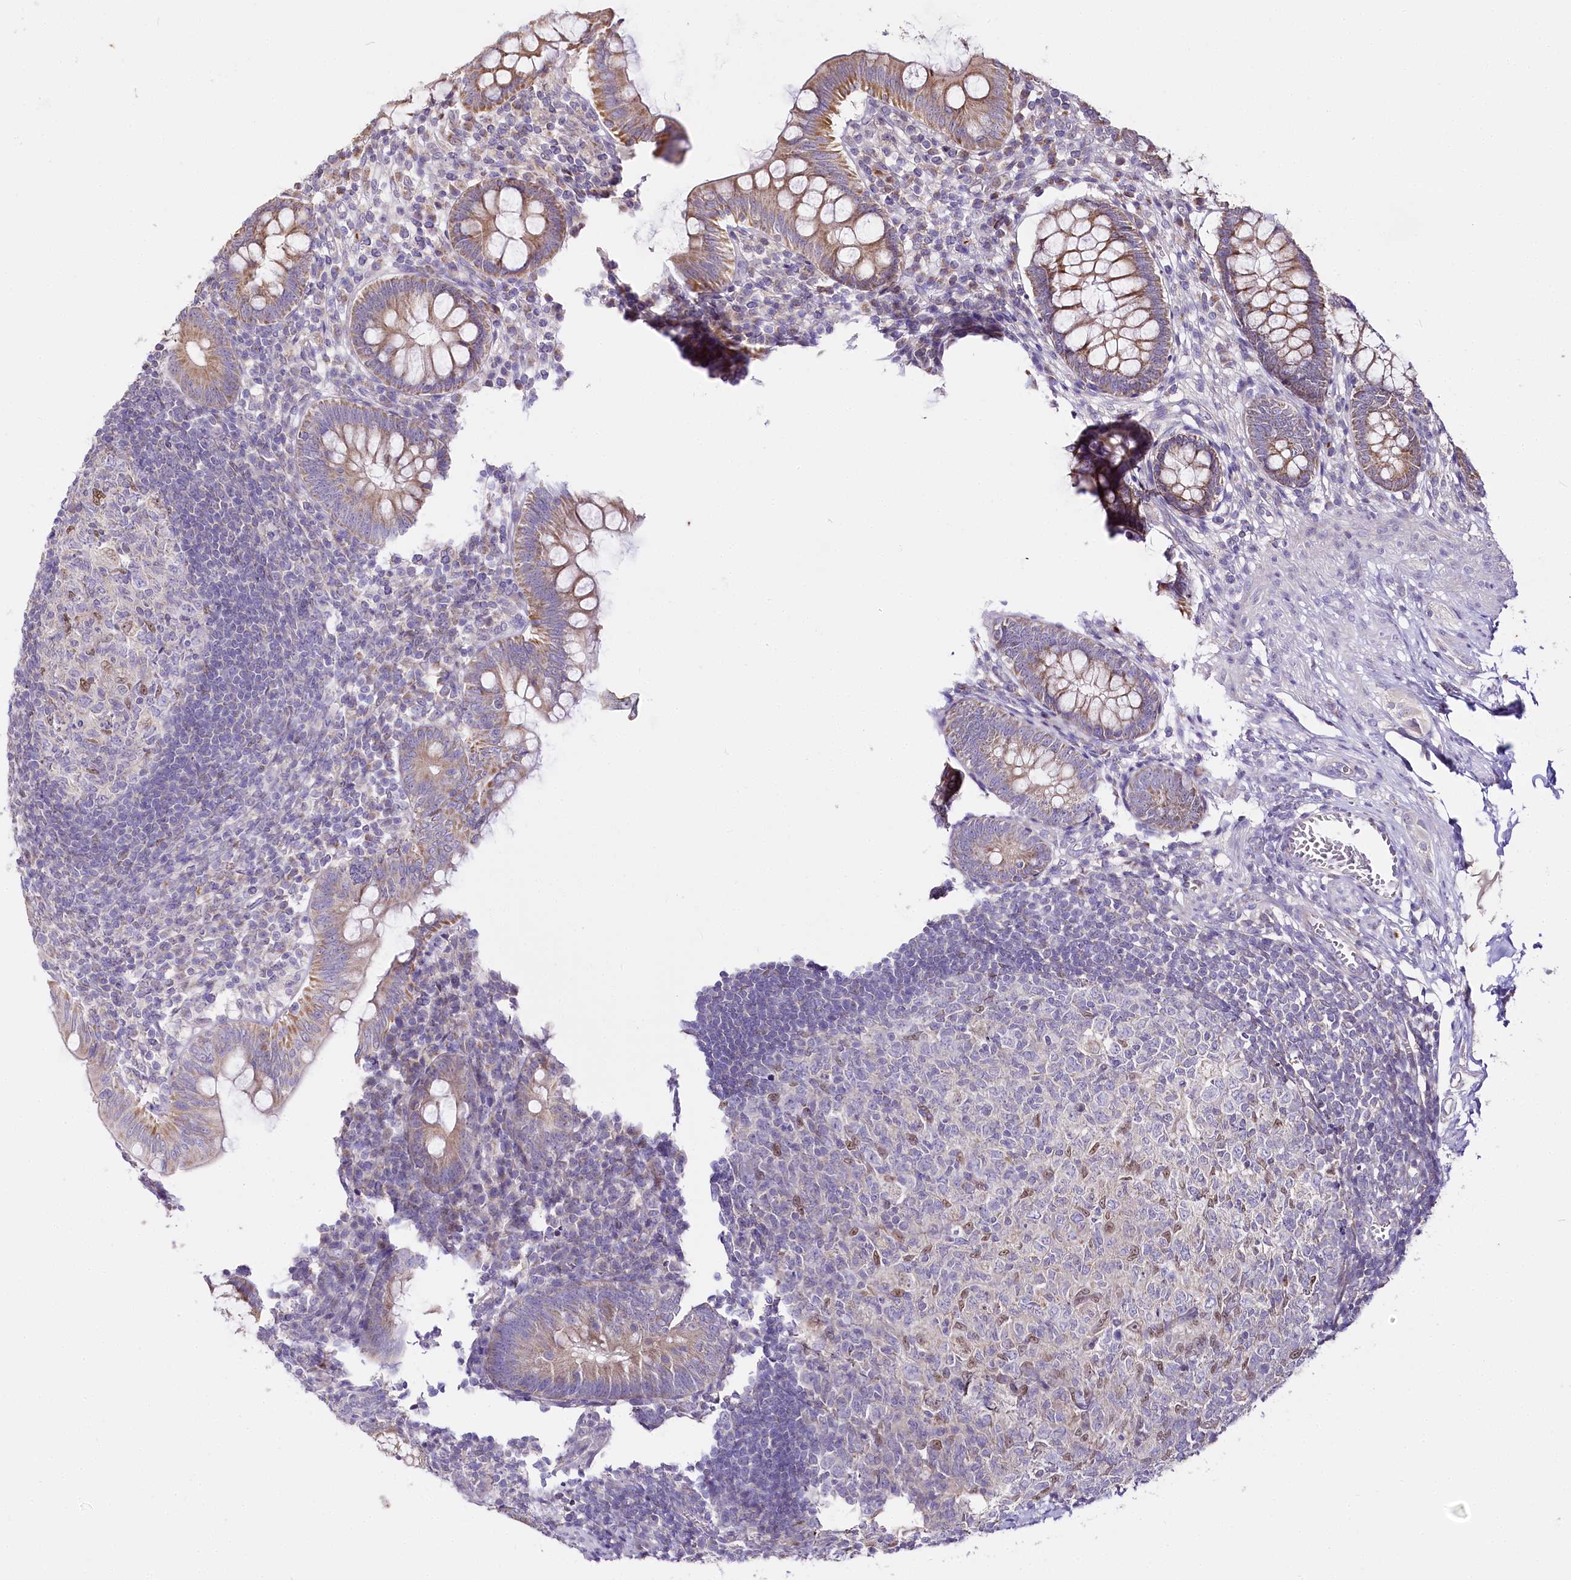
{"staining": {"intensity": "moderate", "quantity": ">75%", "location": "cytoplasmic/membranous"}, "tissue": "appendix", "cell_type": "Glandular cells", "image_type": "normal", "snomed": [{"axis": "morphology", "description": "Normal tissue, NOS"}, {"axis": "topography", "description": "Appendix"}], "caption": "An immunohistochemistry (IHC) image of unremarkable tissue is shown. Protein staining in brown labels moderate cytoplasmic/membranous positivity in appendix within glandular cells. (DAB (3,3'-diaminobenzidine) IHC, brown staining for protein, blue staining for nuclei).", "gene": "ZNF226", "patient": {"sex": "male", "age": 14}}